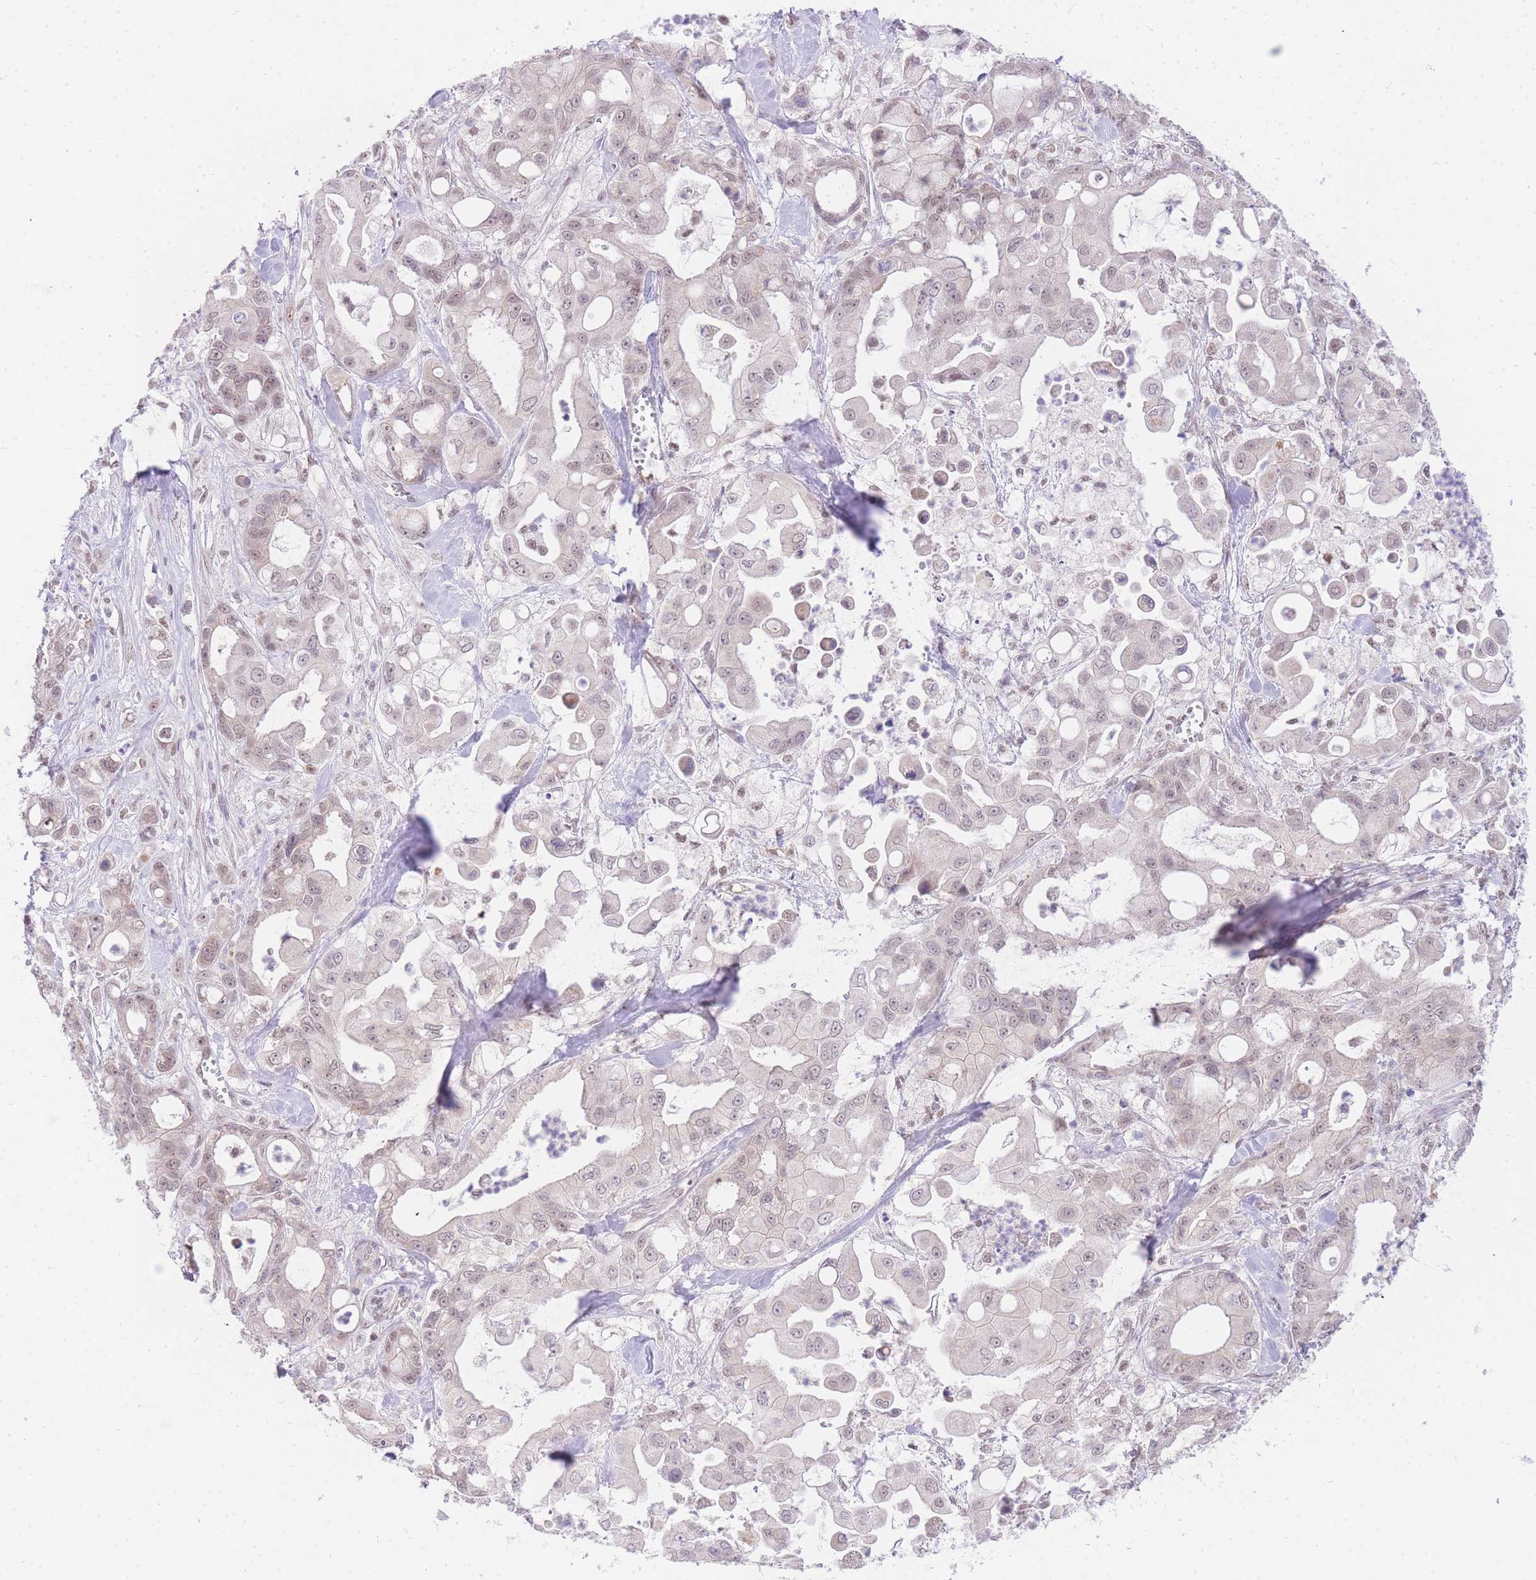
{"staining": {"intensity": "weak", "quantity": ">75%", "location": "nuclear"}, "tissue": "pancreatic cancer", "cell_type": "Tumor cells", "image_type": "cancer", "snomed": [{"axis": "morphology", "description": "Adenocarcinoma, NOS"}, {"axis": "topography", "description": "Pancreas"}], "caption": "Tumor cells demonstrate low levels of weak nuclear expression in about >75% of cells in human pancreatic cancer (adenocarcinoma).", "gene": "UBXN7", "patient": {"sex": "male", "age": 68}}